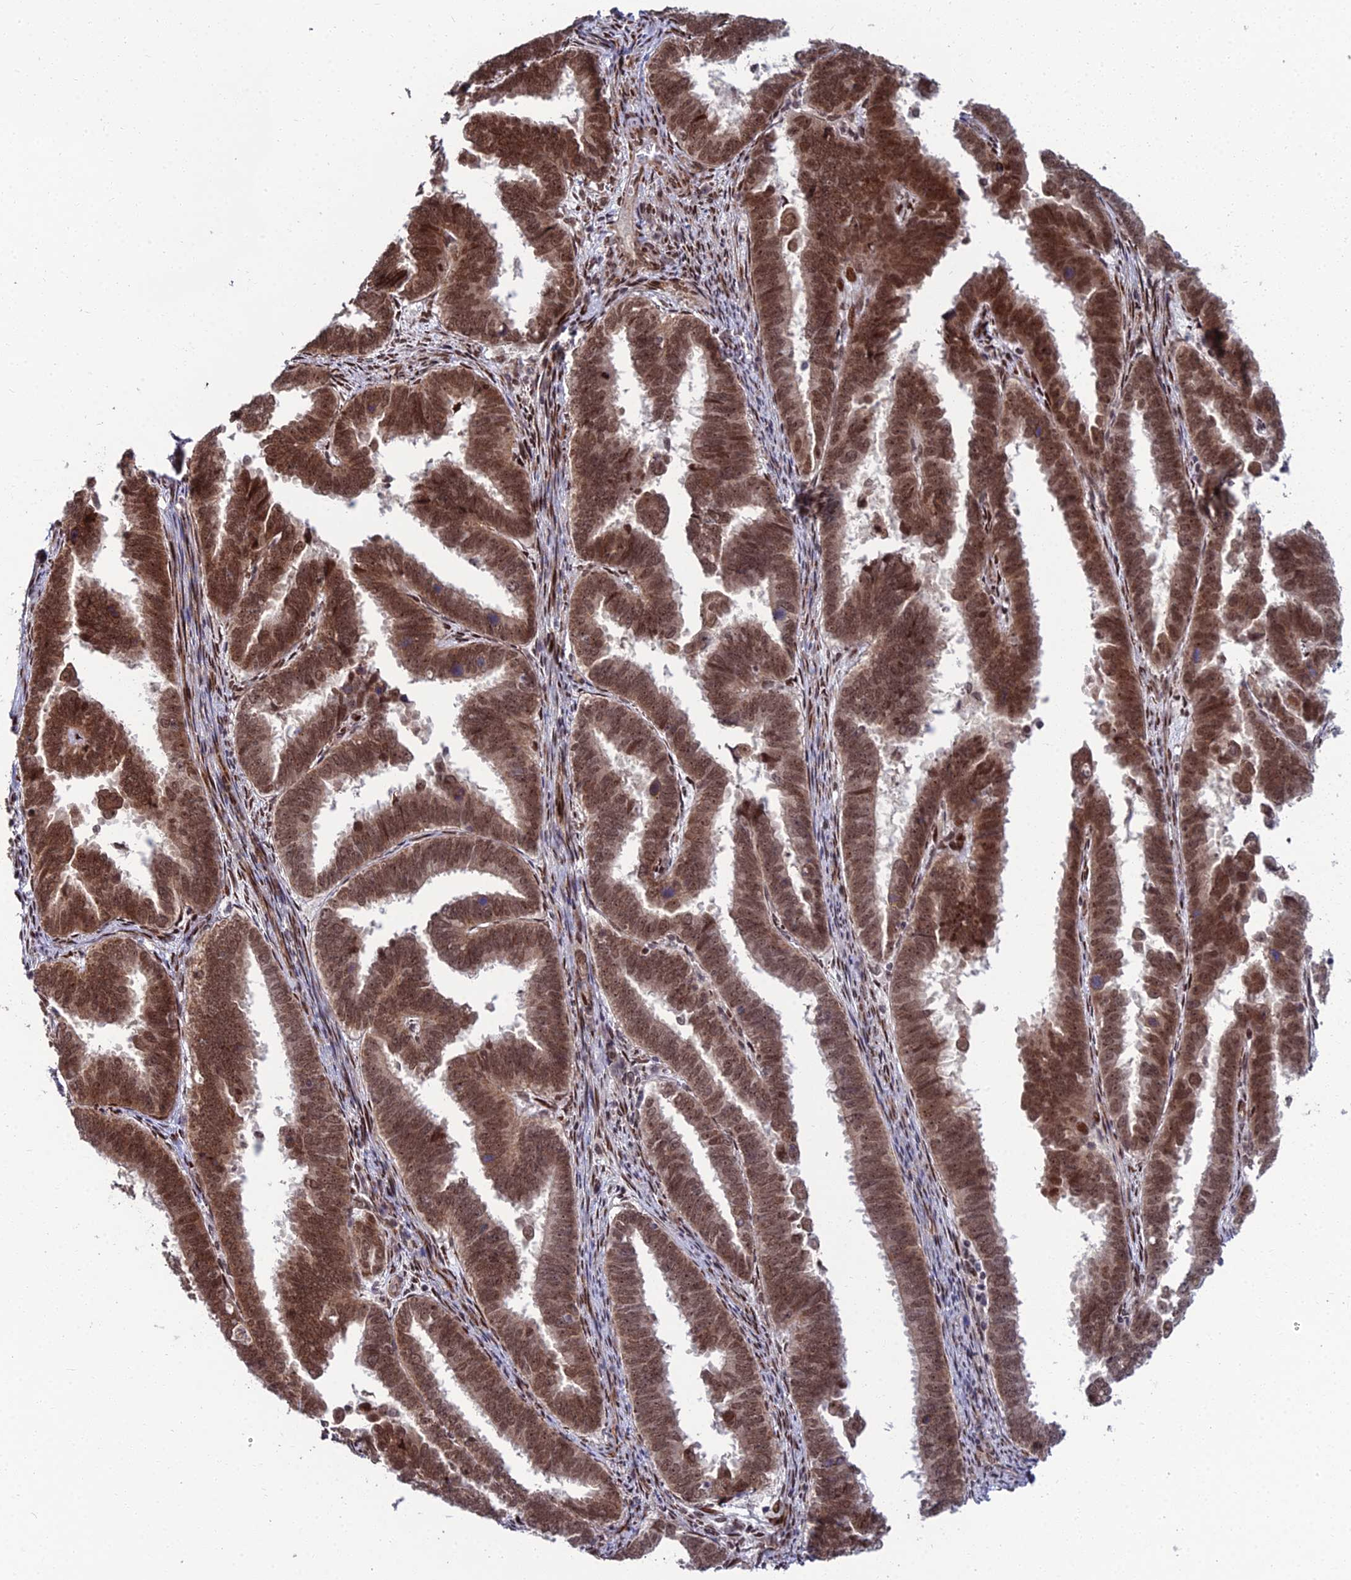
{"staining": {"intensity": "moderate", "quantity": ">75%", "location": "nuclear"}, "tissue": "endometrial cancer", "cell_type": "Tumor cells", "image_type": "cancer", "snomed": [{"axis": "morphology", "description": "Adenocarcinoma, NOS"}, {"axis": "topography", "description": "Endometrium"}], "caption": "Protein staining exhibits moderate nuclear staining in about >75% of tumor cells in endometrial cancer (adenocarcinoma).", "gene": "ZNF668", "patient": {"sex": "female", "age": 75}}